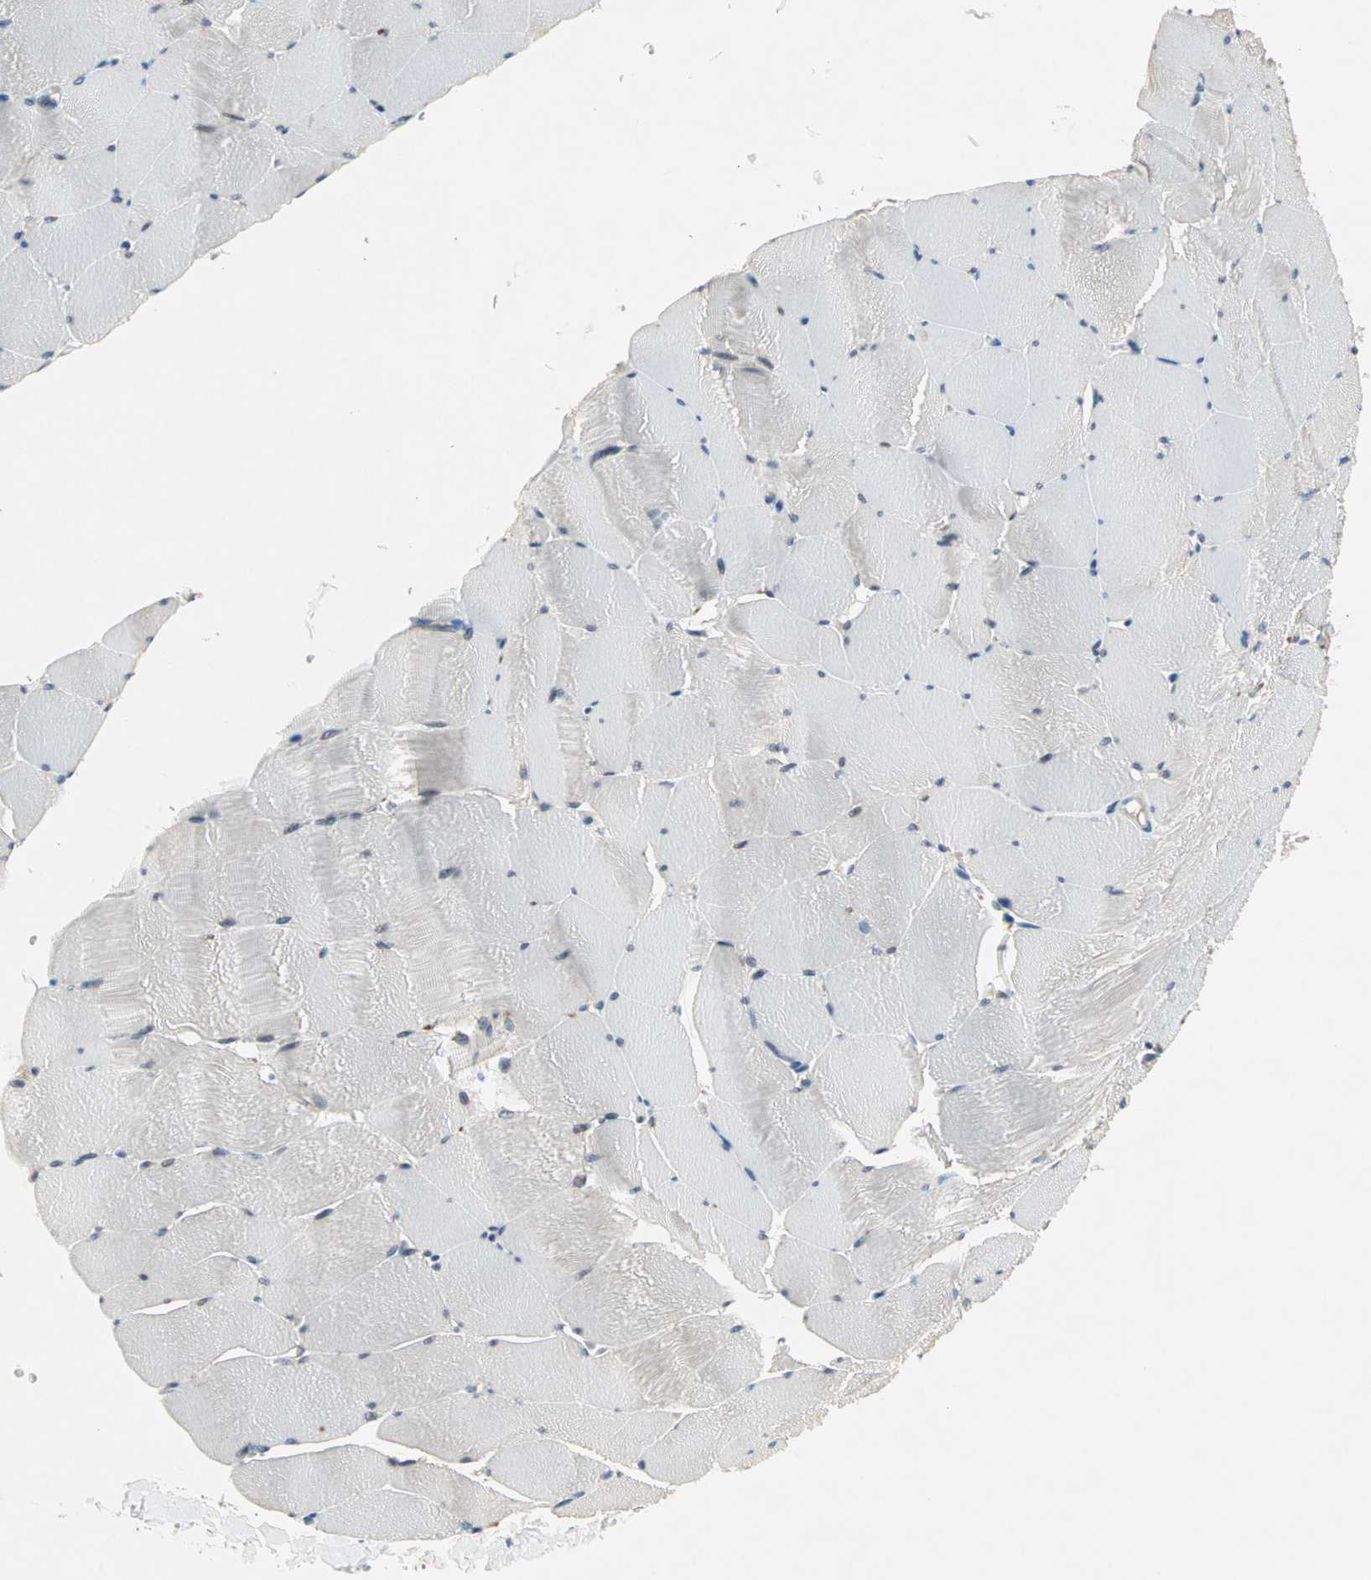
{"staining": {"intensity": "weak", "quantity": "25%-75%", "location": "cytoplasmic/membranous"}, "tissue": "skeletal muscle", "cell_type": "Myocytes", "image_type": "normal", "snomed": [{"axis": "morphology", "description": "Normal tissue, NOS"}, {"axis": "topography", "description": "Skeletal muscle"}], "caption": "This micrograph reveals immunohistochemistry (IHC) staining of unremarkable human skeletal muscle, with low weak cytoplasmic/membranous staining in about 25%-75% of myocytes.", "gene": "PROS1", "patient": {"sex": "male", "age": 62}}